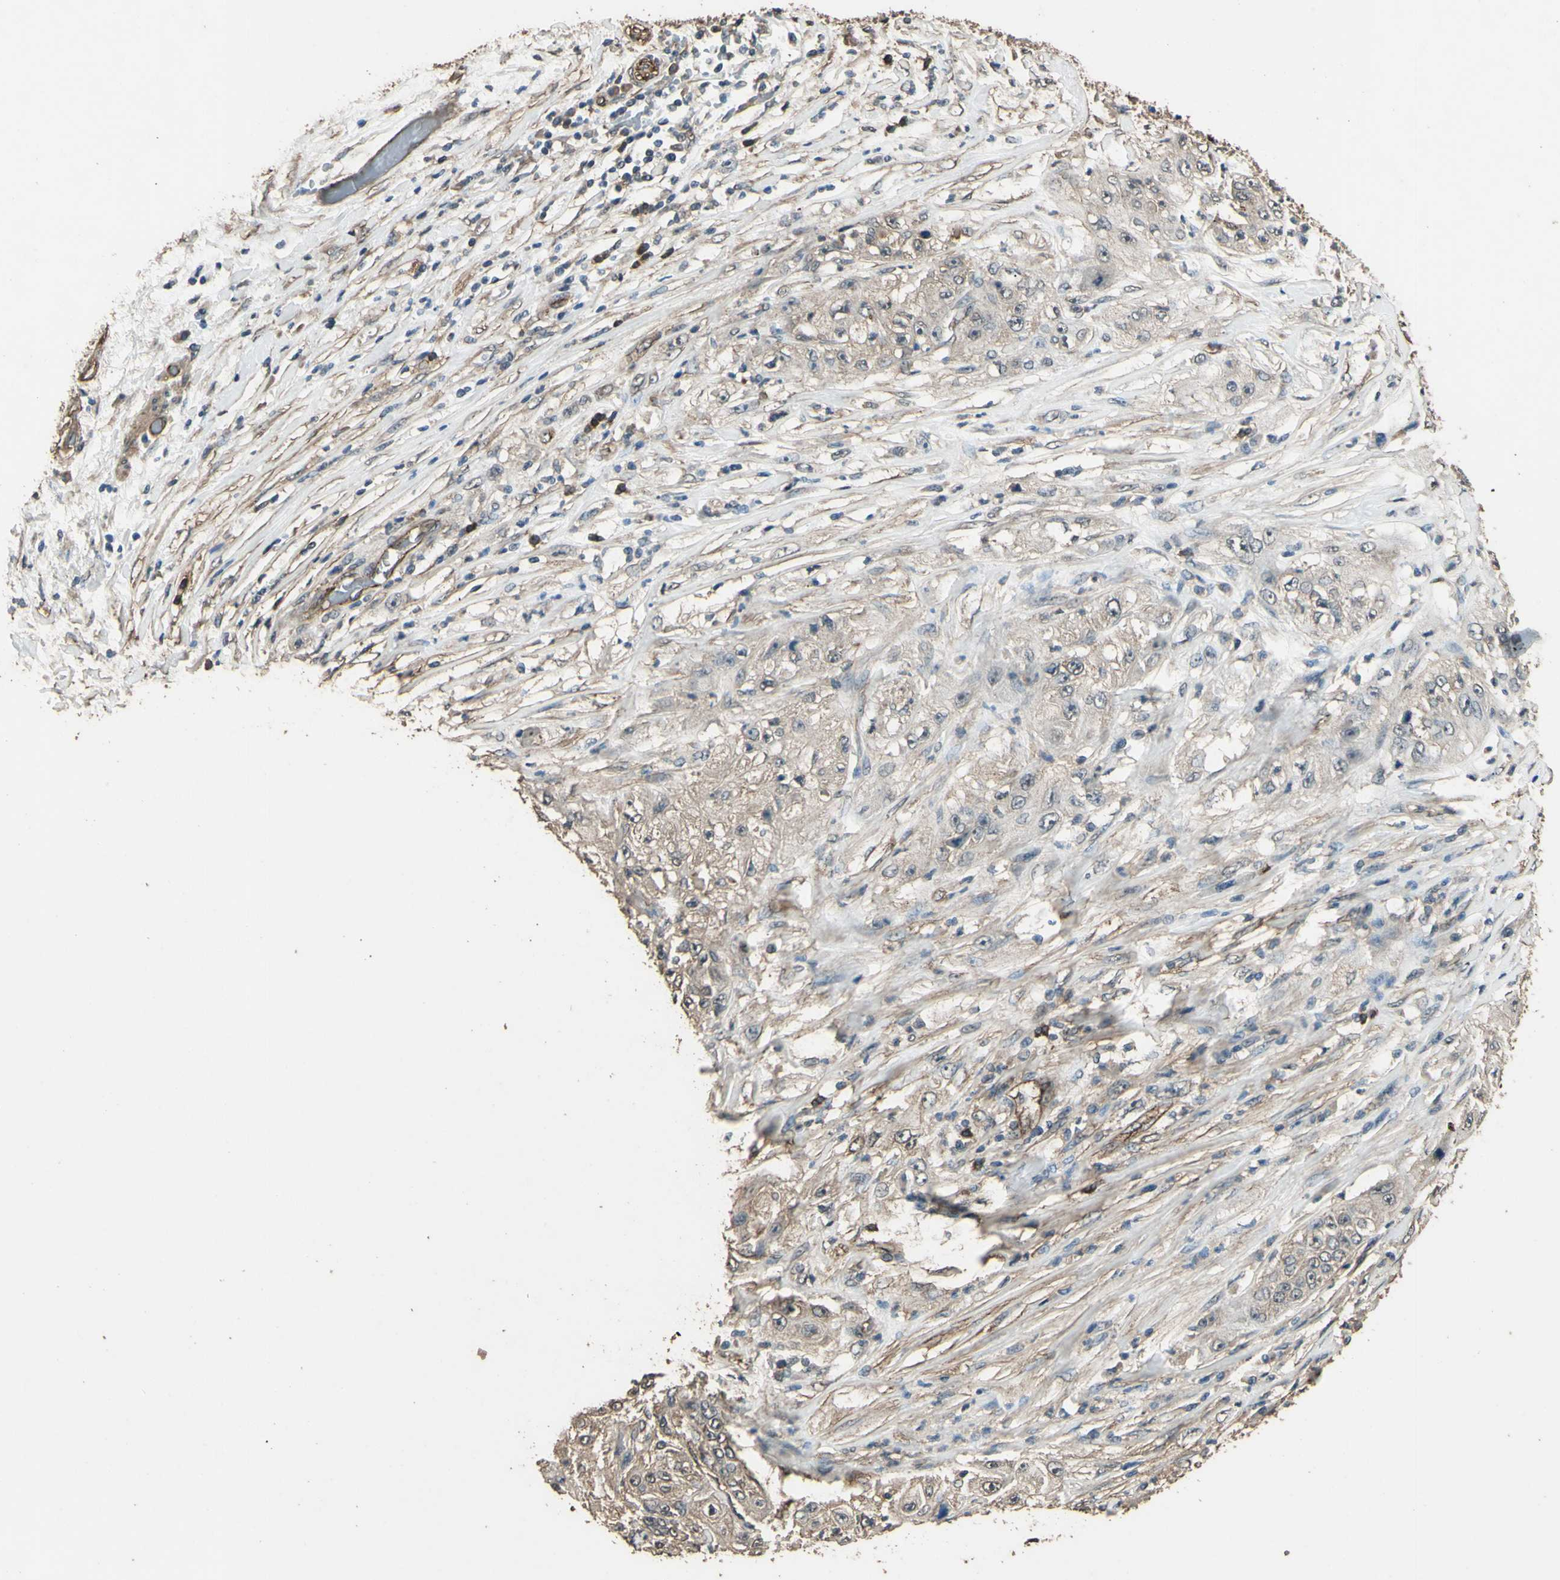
{"staining": {"intensity": "weak", "quantity": ">75%", "location": "cytoplasmic/membranous"}, "tissue": "lung cancer", "cell_type": "Tumor cells", "image_type": "cancer", "snomed": [{"axis": "morphology", "description": "Inflammation, NOS"}, {"axis": "morphology", "description": "Squamous cell carcinoma, NOS"}, {"axis": "topography", "description": "Lymph node"}, {"axis": "topography", "description": "Soft tissue"}, {"axis": "topography", "description": "Lung"}], "caption": "Protein staining shows weak cytoplasmic/membranous staining in approximately >75% of tumor cells in lung cancer (squamous cell carcinoma). (DAB IHC, brown staining for protein, blue staining for nuclei).", "gene": "TSPO", "patient": {"sex": "male", "age": 66}}